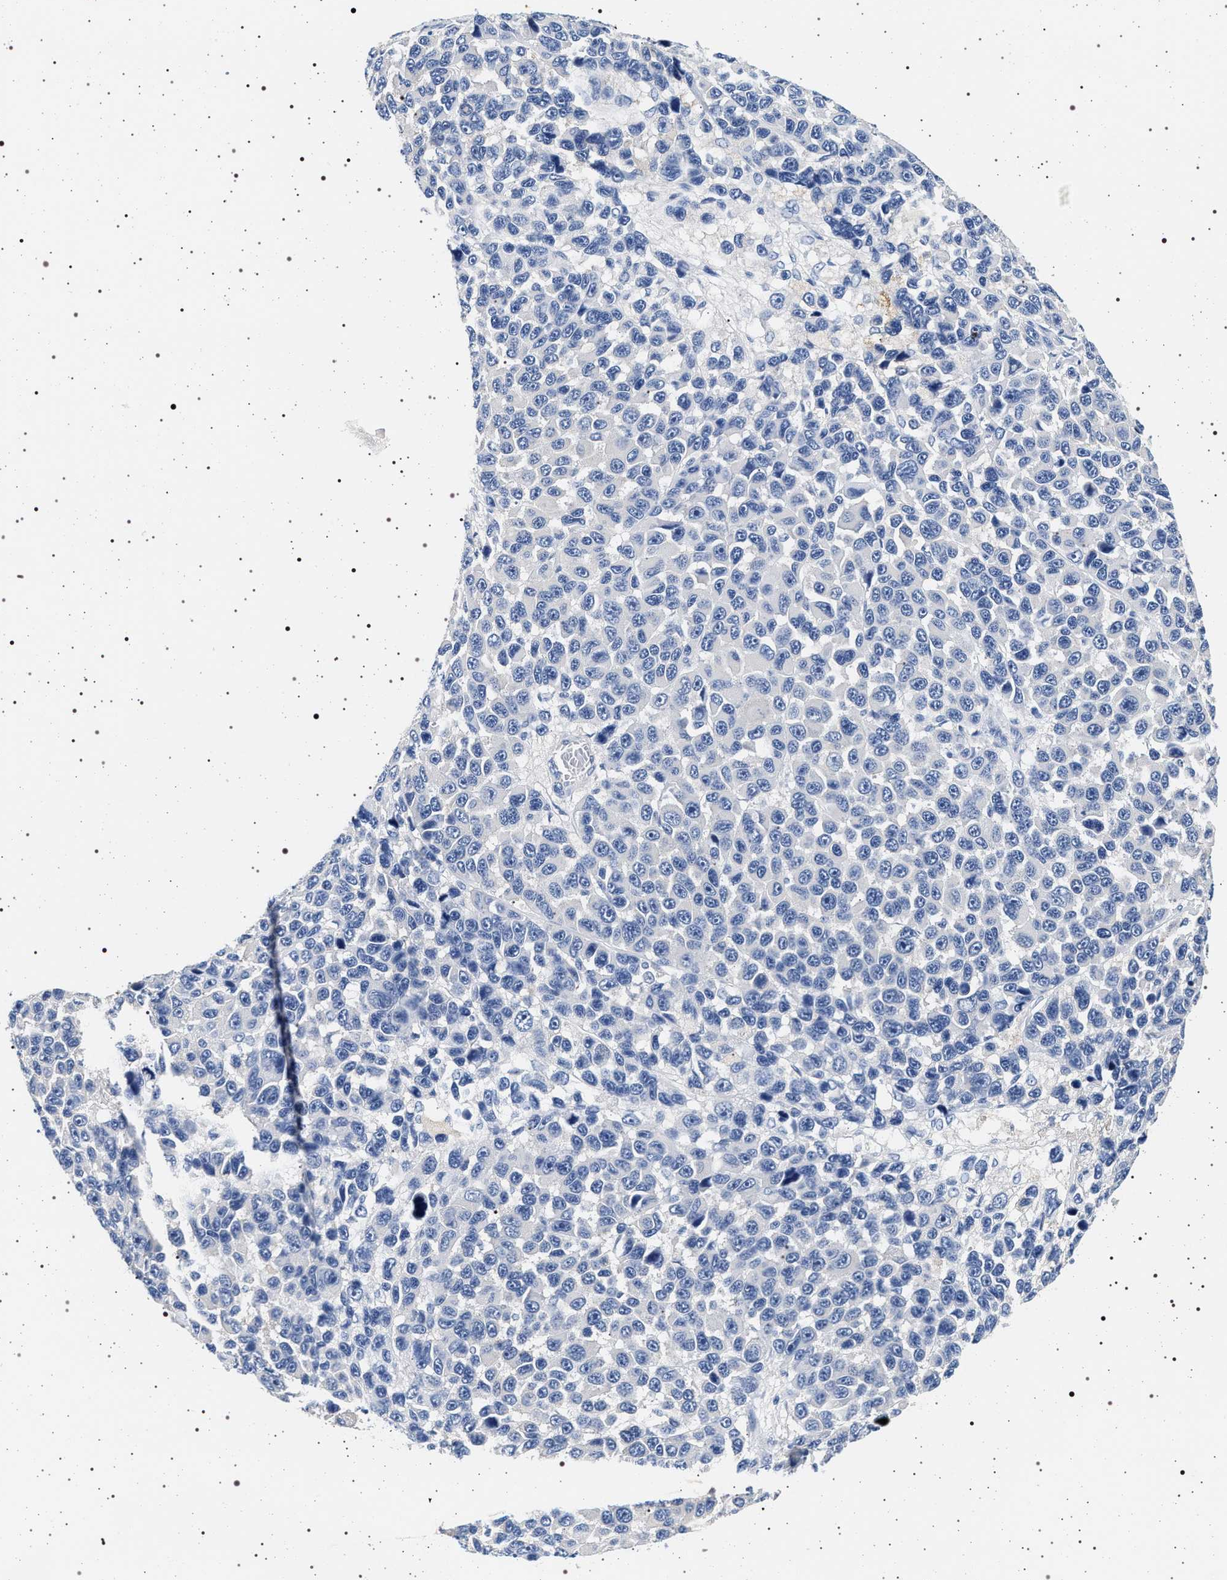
{"staining": {"intensity": "negative", "quantity": "none", "location": "none"}, "tissue": "melanoma", "cell_type": "Tumor cells", "image_type": "cancer", "snomed": [{"axis": "morphology", "description": "Malignant melanoma, NOS"}, {"axis": "topography", "description": "Skin"}], "caption": "An image of malignant melanoma stained for a protein shows no brown staining in tumor cells. (IHC, brightfield microscopy, high magnification).", "gene": "HSD17B1", "patient": {"sex": "male", "age": 53}}